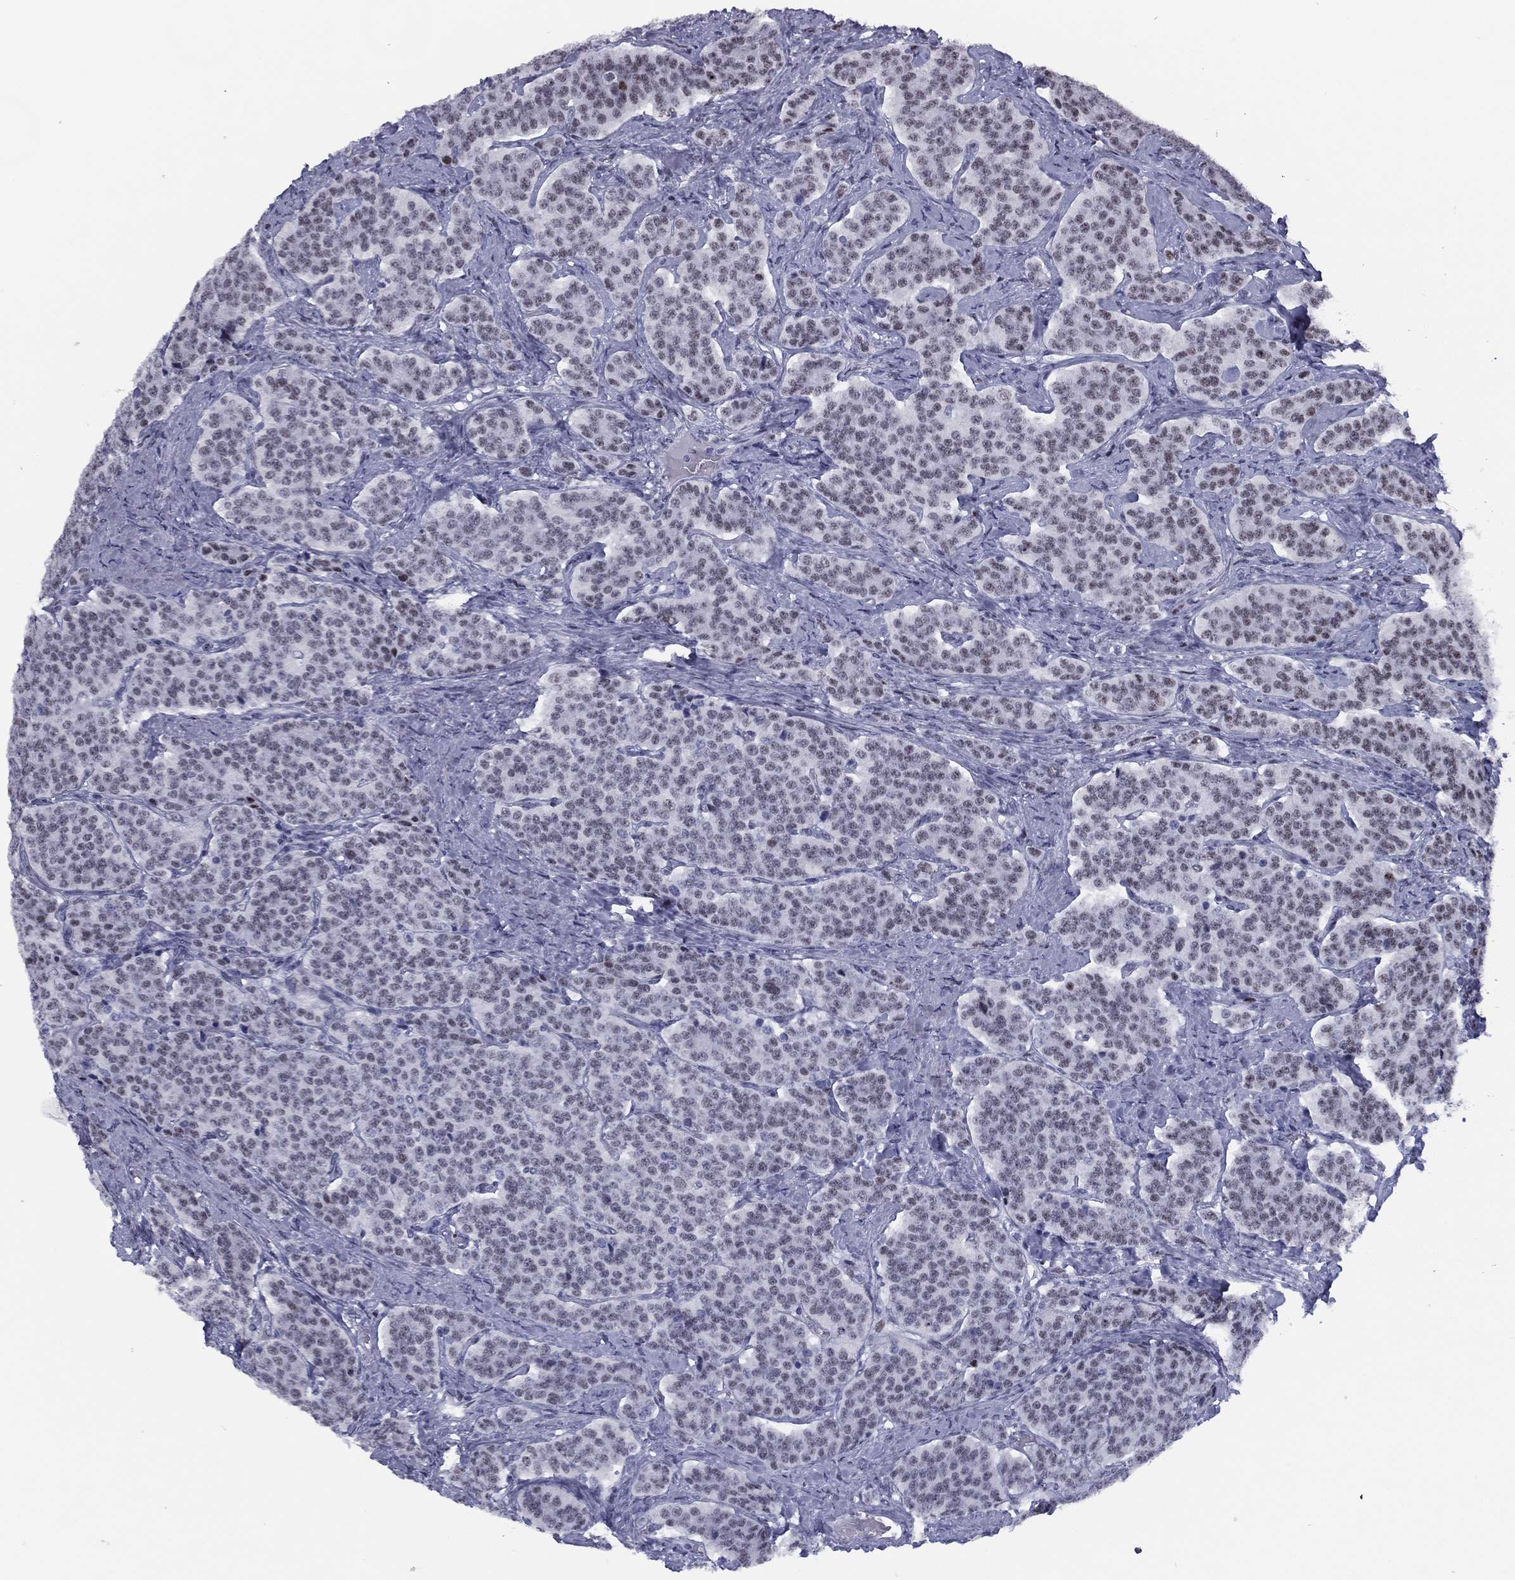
{"staining": {"intensity": "negative", "quantity": "none", "location": "none"}, "tissue": "carcinoid", "cell_type": "Tumor cells", "image_type": "cancer", "snomed": [{"axis": "morphology", "description": "Carcinoid, malignant, NOS"}, {"axis": "topography", "description": "Small intestine"}], "caption": "Tumor cells are negative for protein expression in human carcinoid.", "gene": "CYB561D2", "patient": {"sex": "female", "age": 58}}